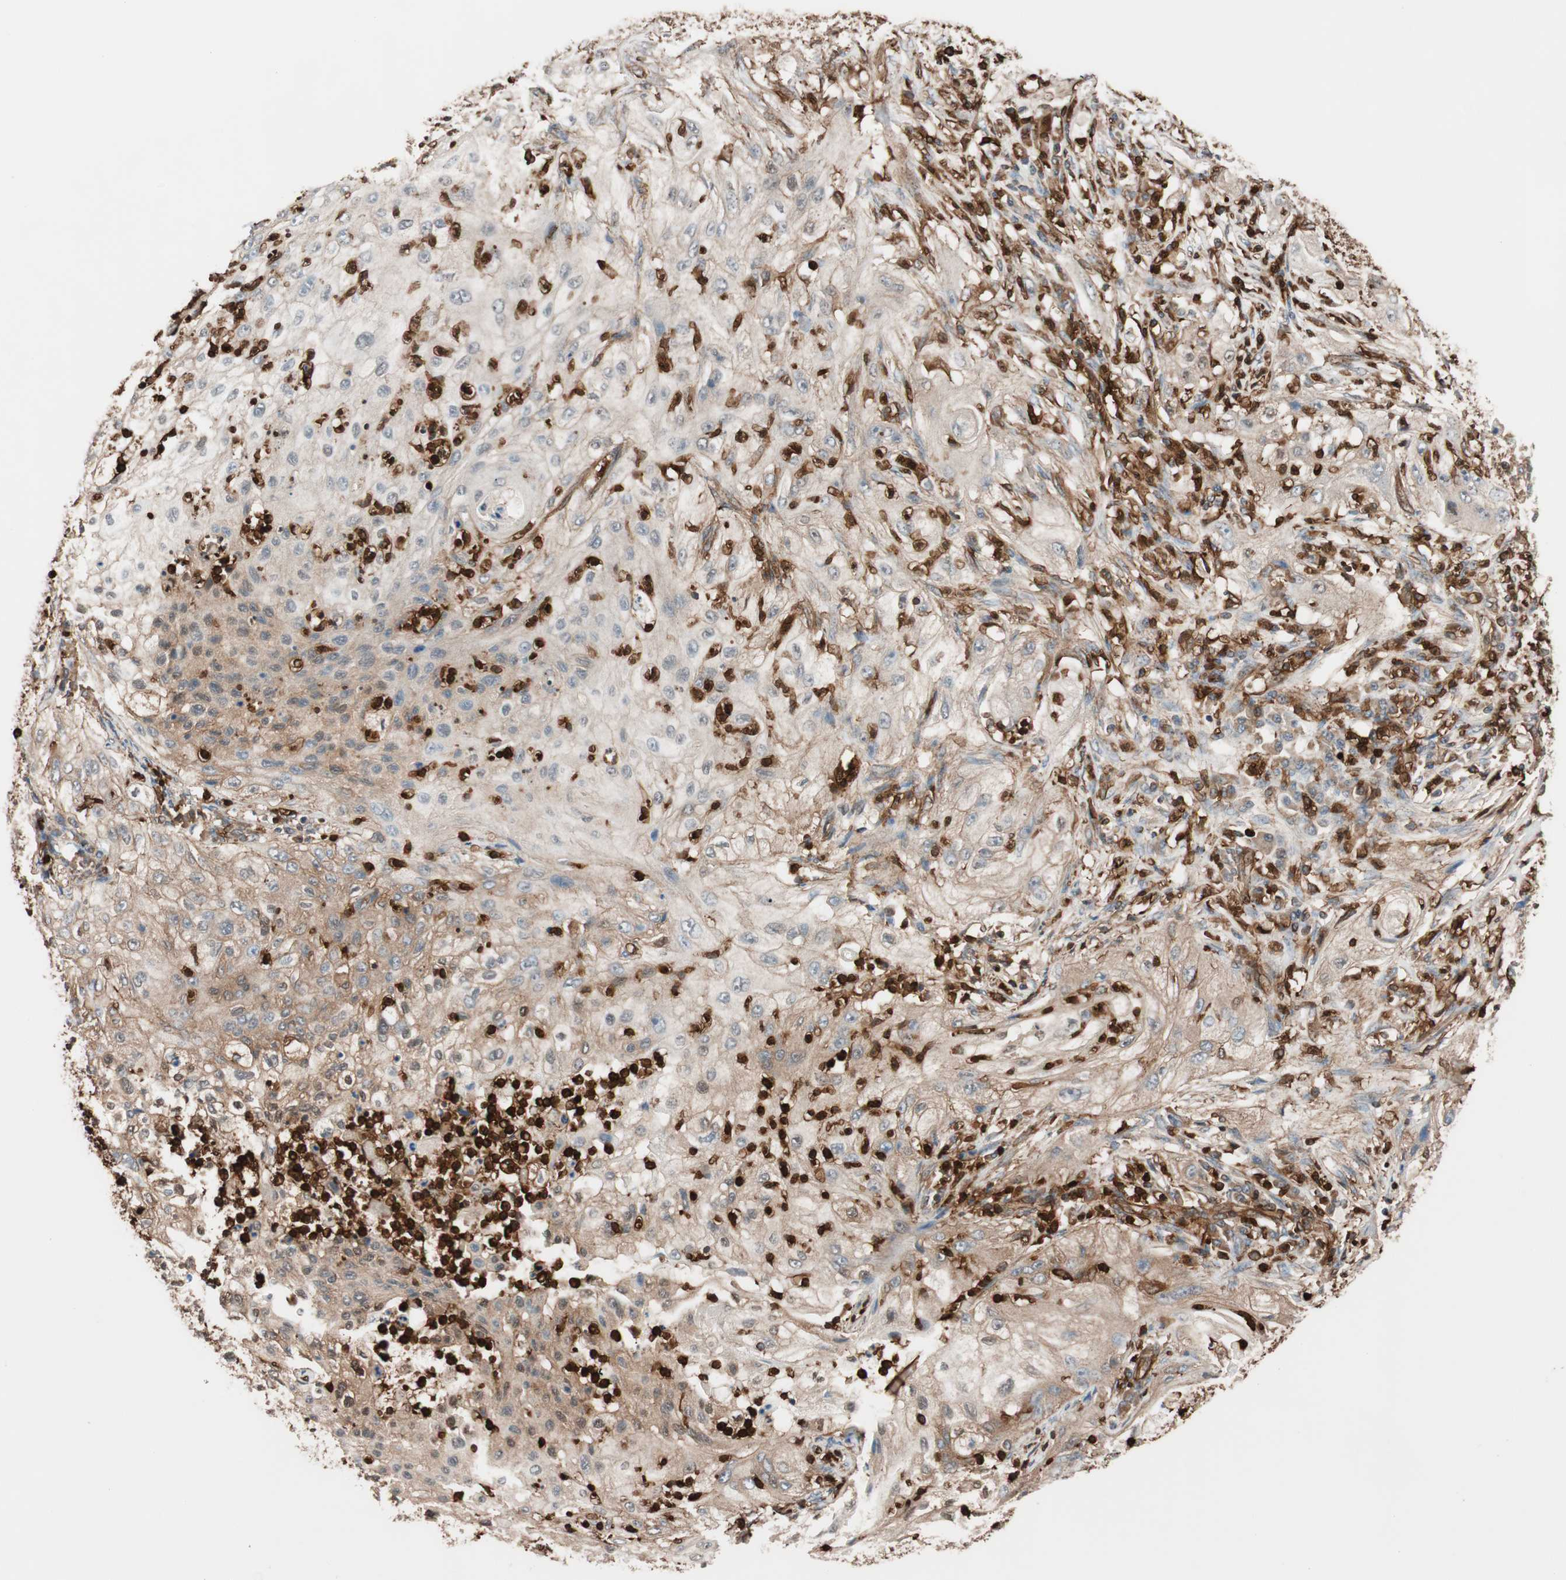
{"staining": {"intensity": "moderate", "quantity": ">75%", "location": "cytoplasmic/membranous"}, "tissue": "lung cancer", "cell_type": "Tumor cells", "image_type": "cancer", "snomed": [{"axis": "morphology", "description": "Inflammation, NOS"}, {"axis": "morphology", "description": "Squamous cell carcinoma, NOS"}, {"axis": "topography", "description": "Lymph node"}, {"axis": "topography", "description": "Soft tissue"}, {"axis": "topography", "description": "Lung"}], "caption": "Lung cancer tissue displays moderate cytoplasmic/membranous staining in about >75% of tumor cells, visualized by immunohistochemistry.", "gene": "VASP", "patient": {"sex": "male", "age": 66}}